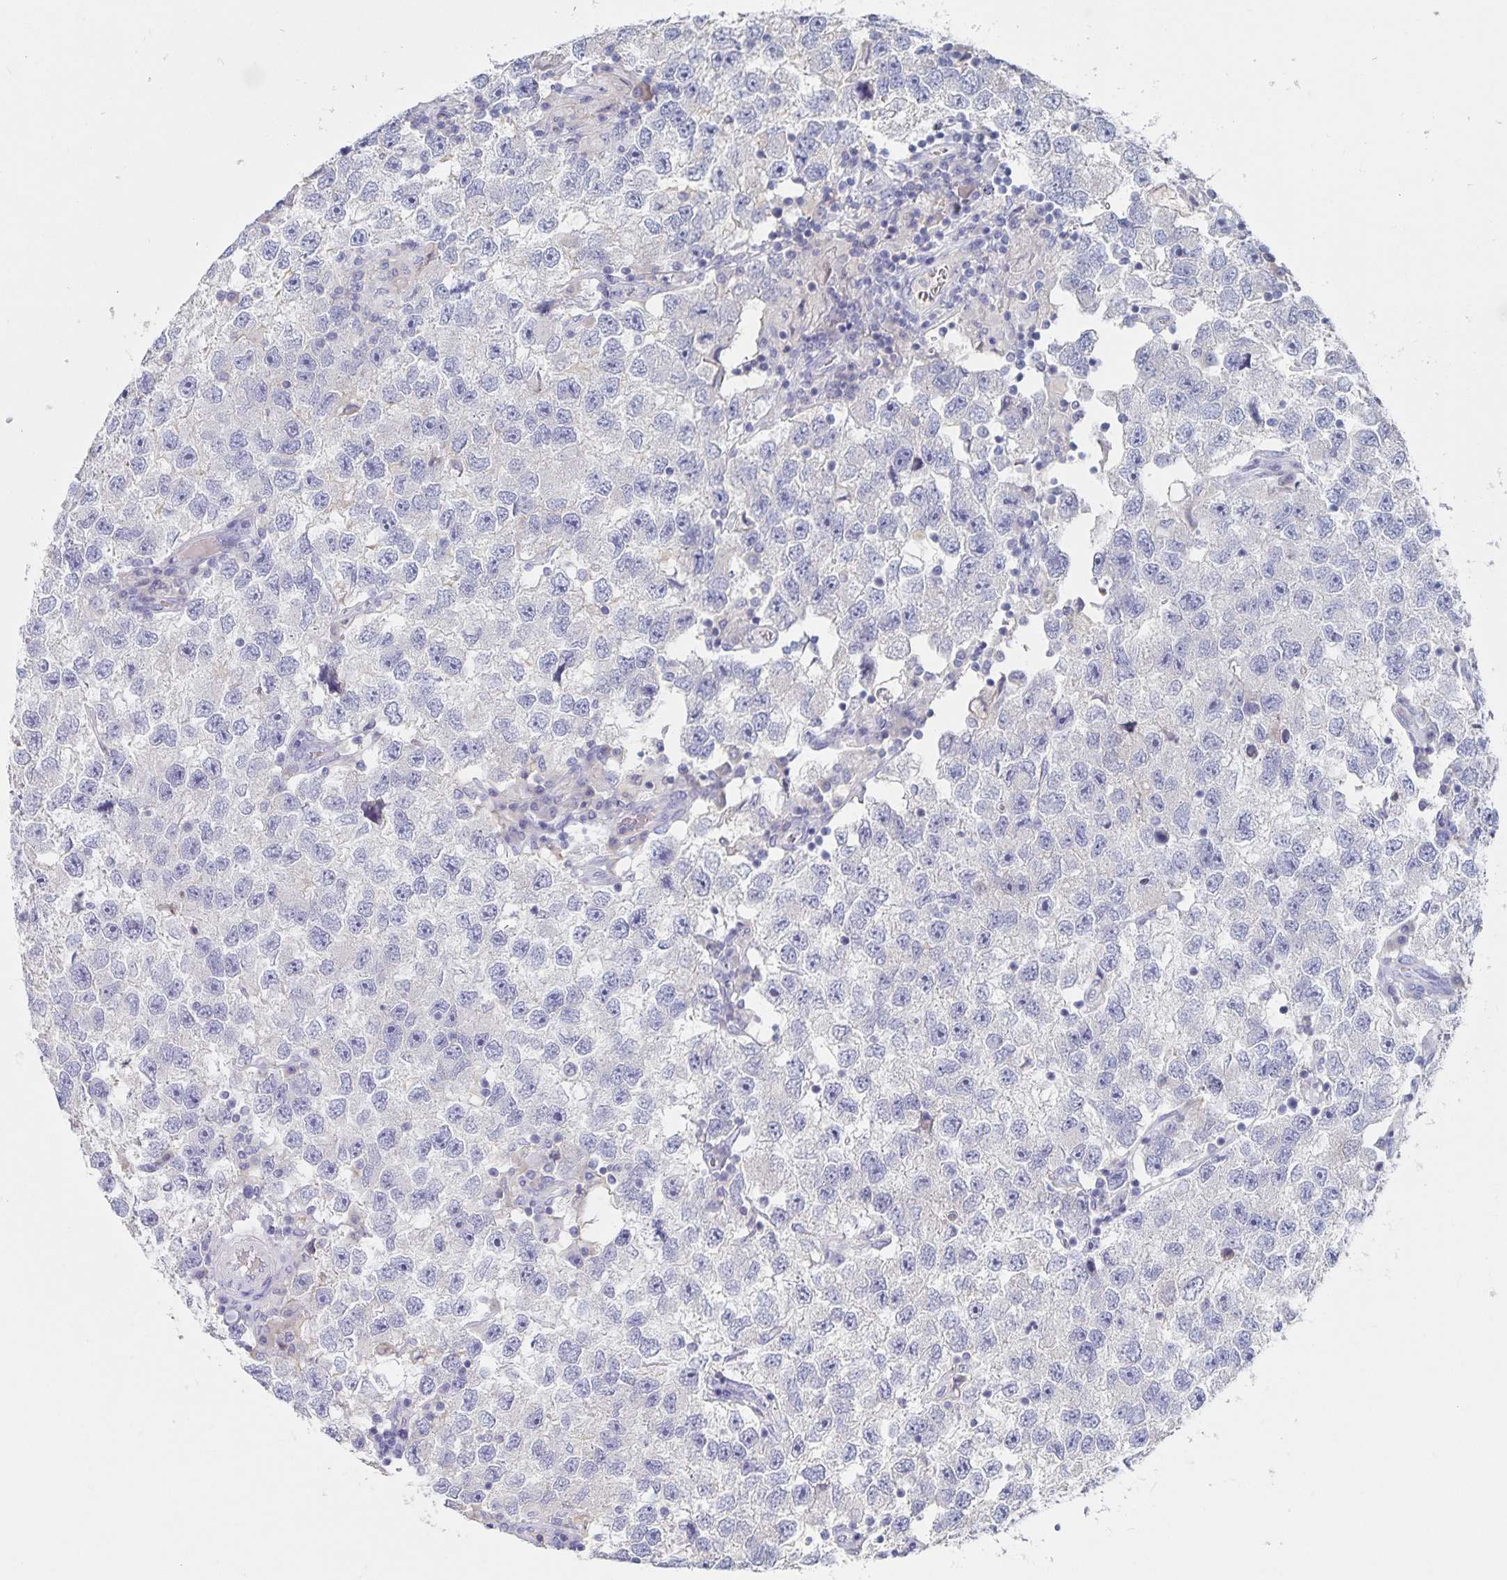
{"staining": {"intensity": "negative", "quantity": "none", "location": "none"}, "tissue": "testis cancer", "cell_type": "Tumor cells", "image_type": "cancer", "snomed": [{"axis": "morphology", "description": "Seminoma, NOS"}, {"axis": "topography", "description": "Testis"}], "caption": "A high-resolution micrograph shows immunohistochemistry (IHC) staining of seminoma (testis), which demonstrates no significant expression in tumor cells. Brightfield microscopy of IHC stained with DAB (brown) and hematoxylin (blue), captured at high magnification.", "gene": "CFAP69", "patient": {"sex": "male", "age": 26}}